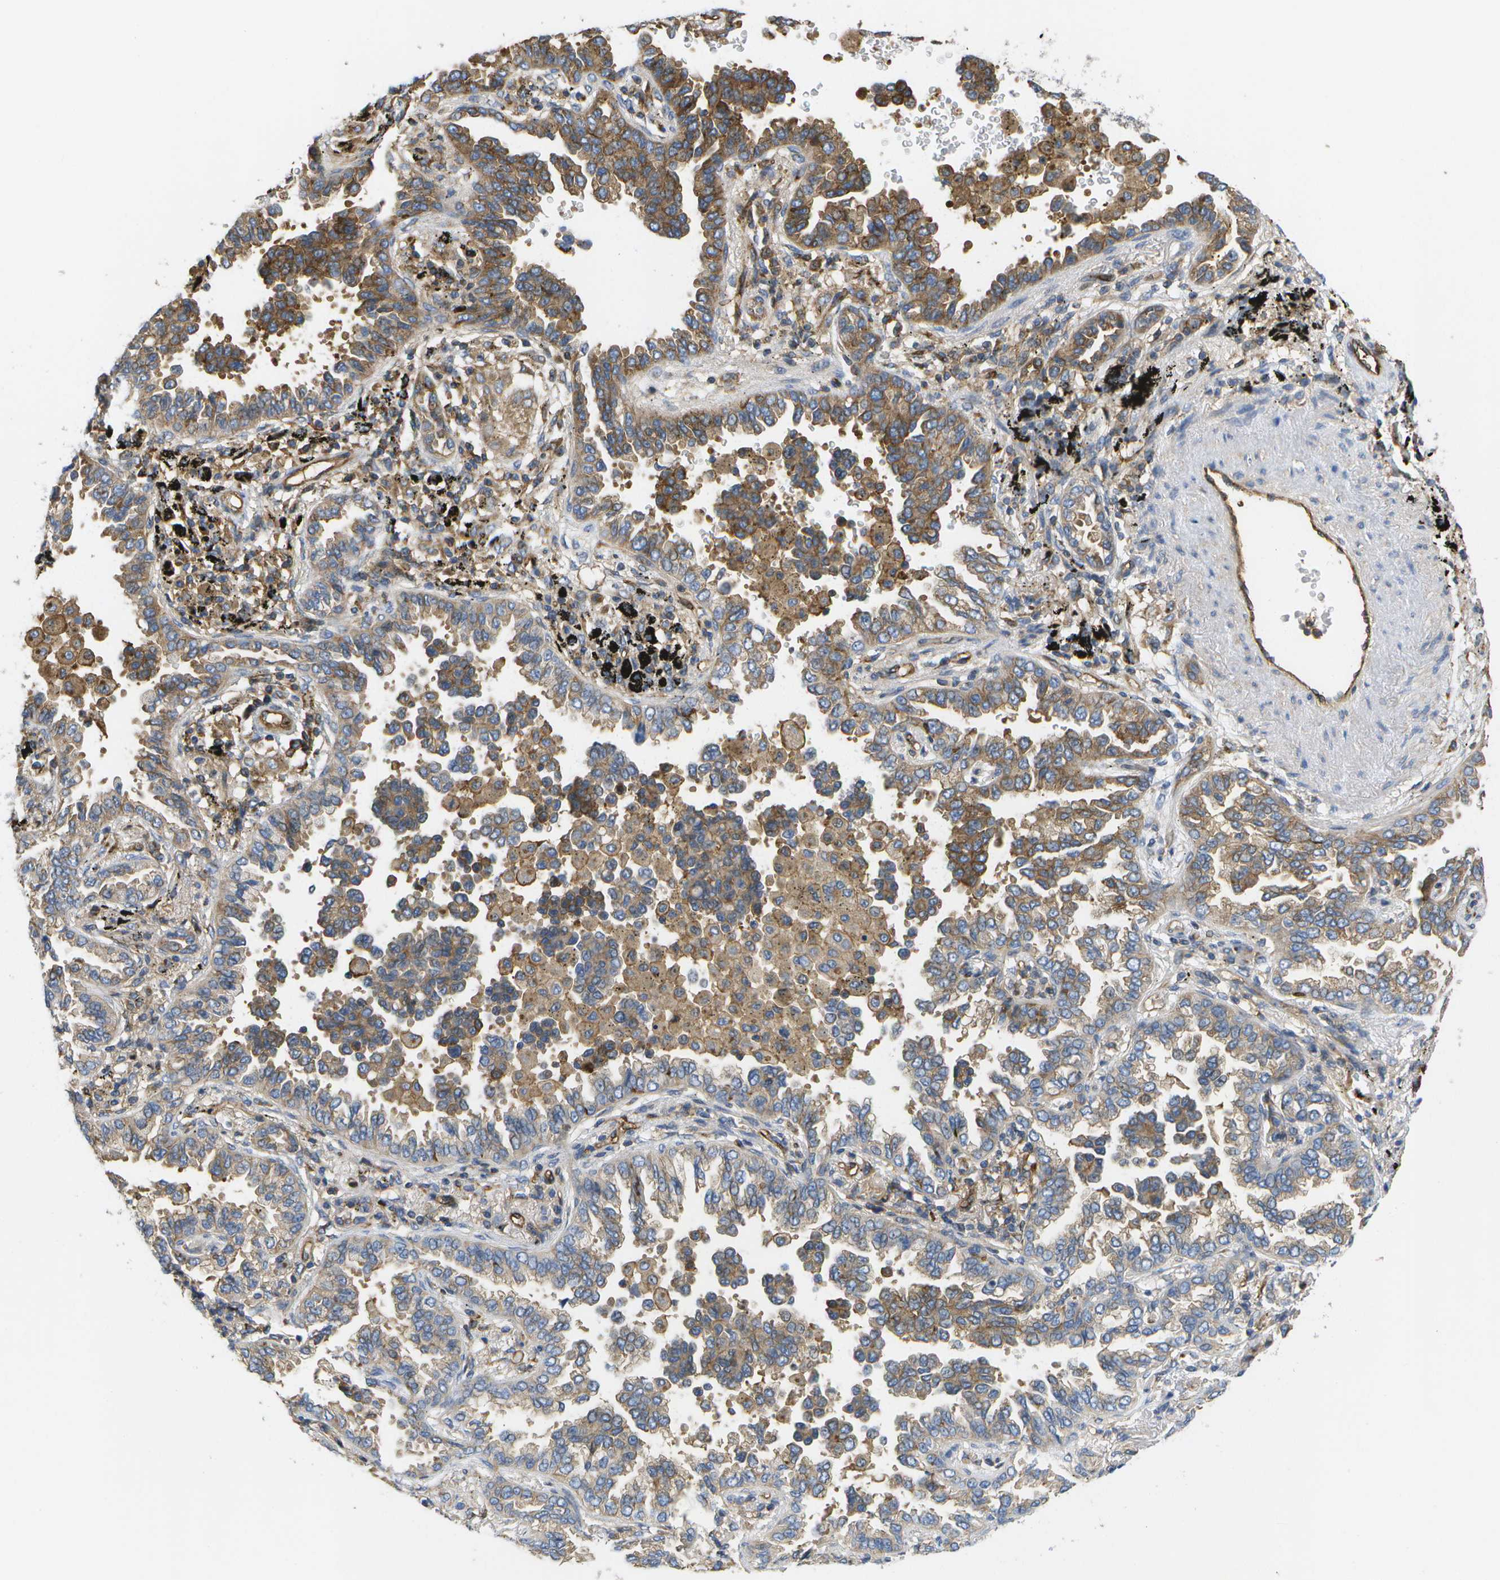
{"staining": {"intensity": "moderate", "quantity": ">75%", "location": "cytoplasmic/membranous"}, "tissue": "lung cancer", "cell_type": "Tumor cells", "image_type": "cancer", "snomed": [{"axis": "morphology", "description": "Normal tissue, NOS"}, {"axis": "morphology", "description": "Adenocarcinoma, NOS"}, {"axis": "topography", "description": "Lung"}], "caption": "DAB immunohistochemical staining of human lung cancer (adenocarcinoma) exhibits moderate cytoplasmic/membranous protein expression in approximately >75% of tumor cells.", "gene": "BST2", "patient": {"sex": "male", "age": 59}}